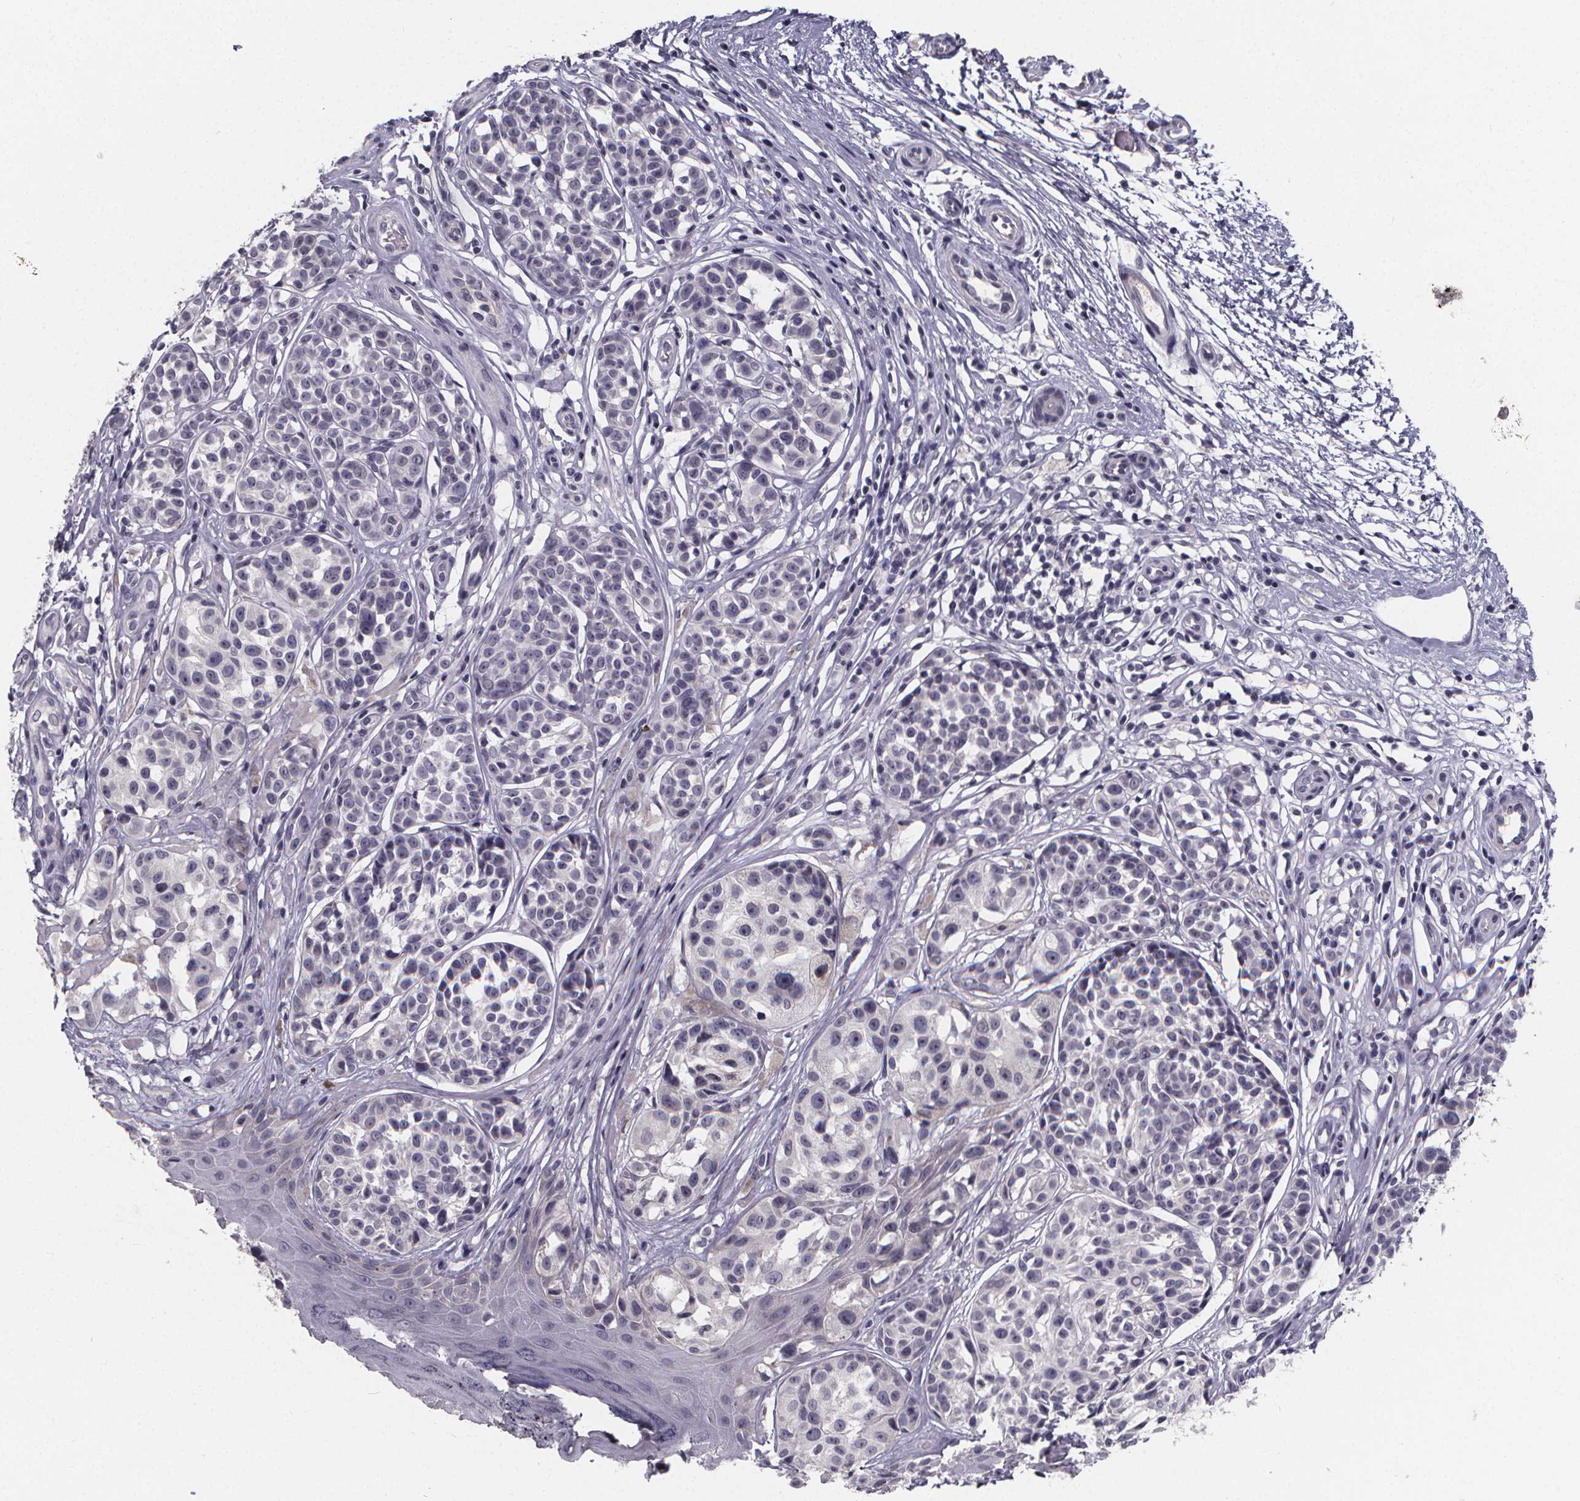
{"staining": {"intensity": "negative", "quantity": "none", "location": "none"}, "tissue": "melanoma", "cell_type": "Tumor cells", "image_type": "cancer", "snomed": [{"axis": "morphology", "description": "Malignant melanoma, NOS"}, {"axis": "topography", "description": "Skin"}], "caption": "IHC of human malignant melanoma exhibits no positivity in tumor cells.", "gene": "AGT", "patient": {"sex": "female", "age": 90}}